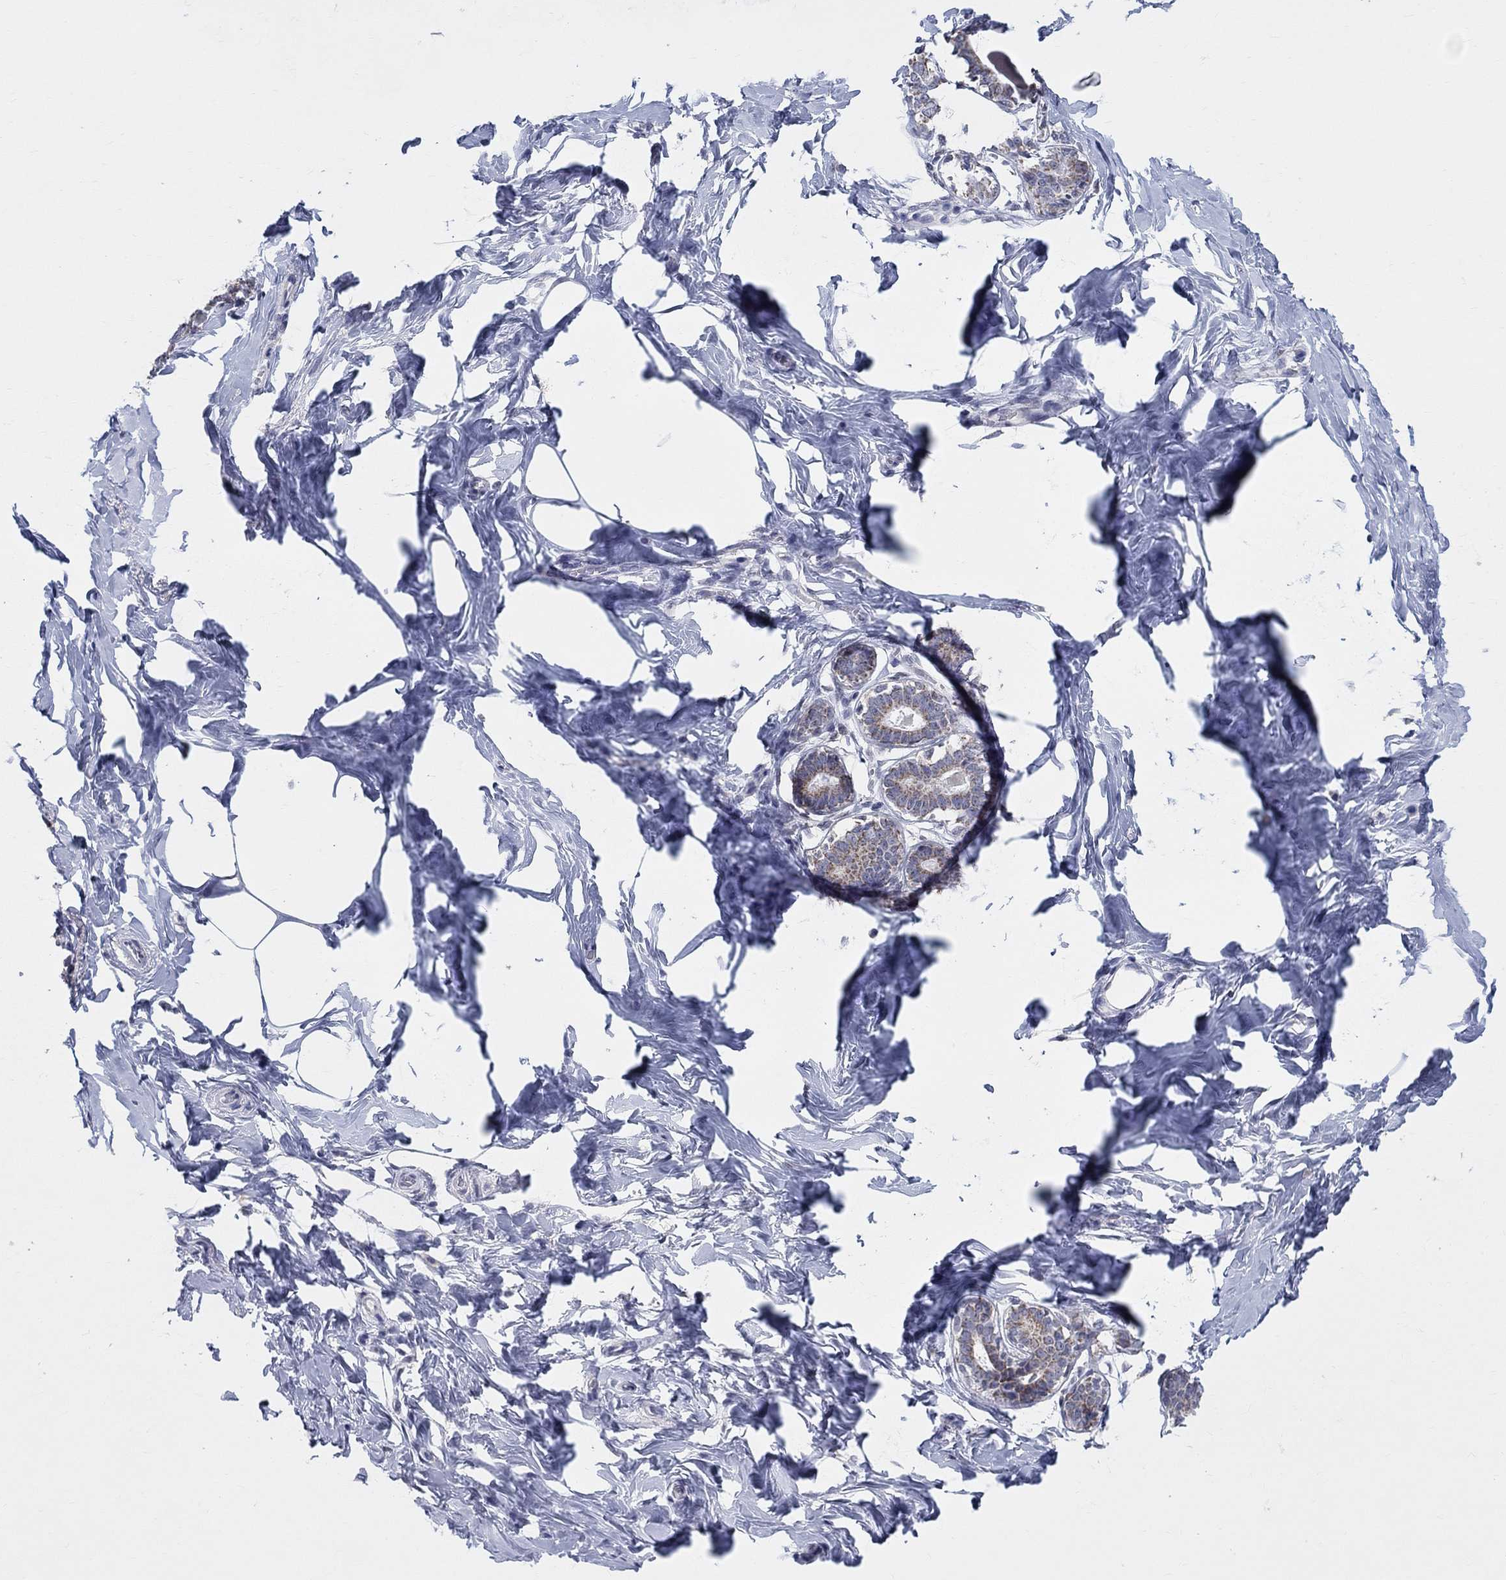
{"staining": {"intensity": "negative", "quantity": "none", "location": "none"}, "tissue": "breast", "cell_type": "Adipocytes", "image_type": "normal", "snomed": [{"axis": "morphology", "description": "Normal tissue, NOS"}, {"axis": "morphology", "description": "Lobular carcinoma, in situ"}, {"axis": "topography", "description": "Breast"}], "caption": "Immunohistochemical staining of benign breast displays no significant staining in adipocytes.", "gene": "KISS1R", "patient": {"sex": "female", "age": 35}}